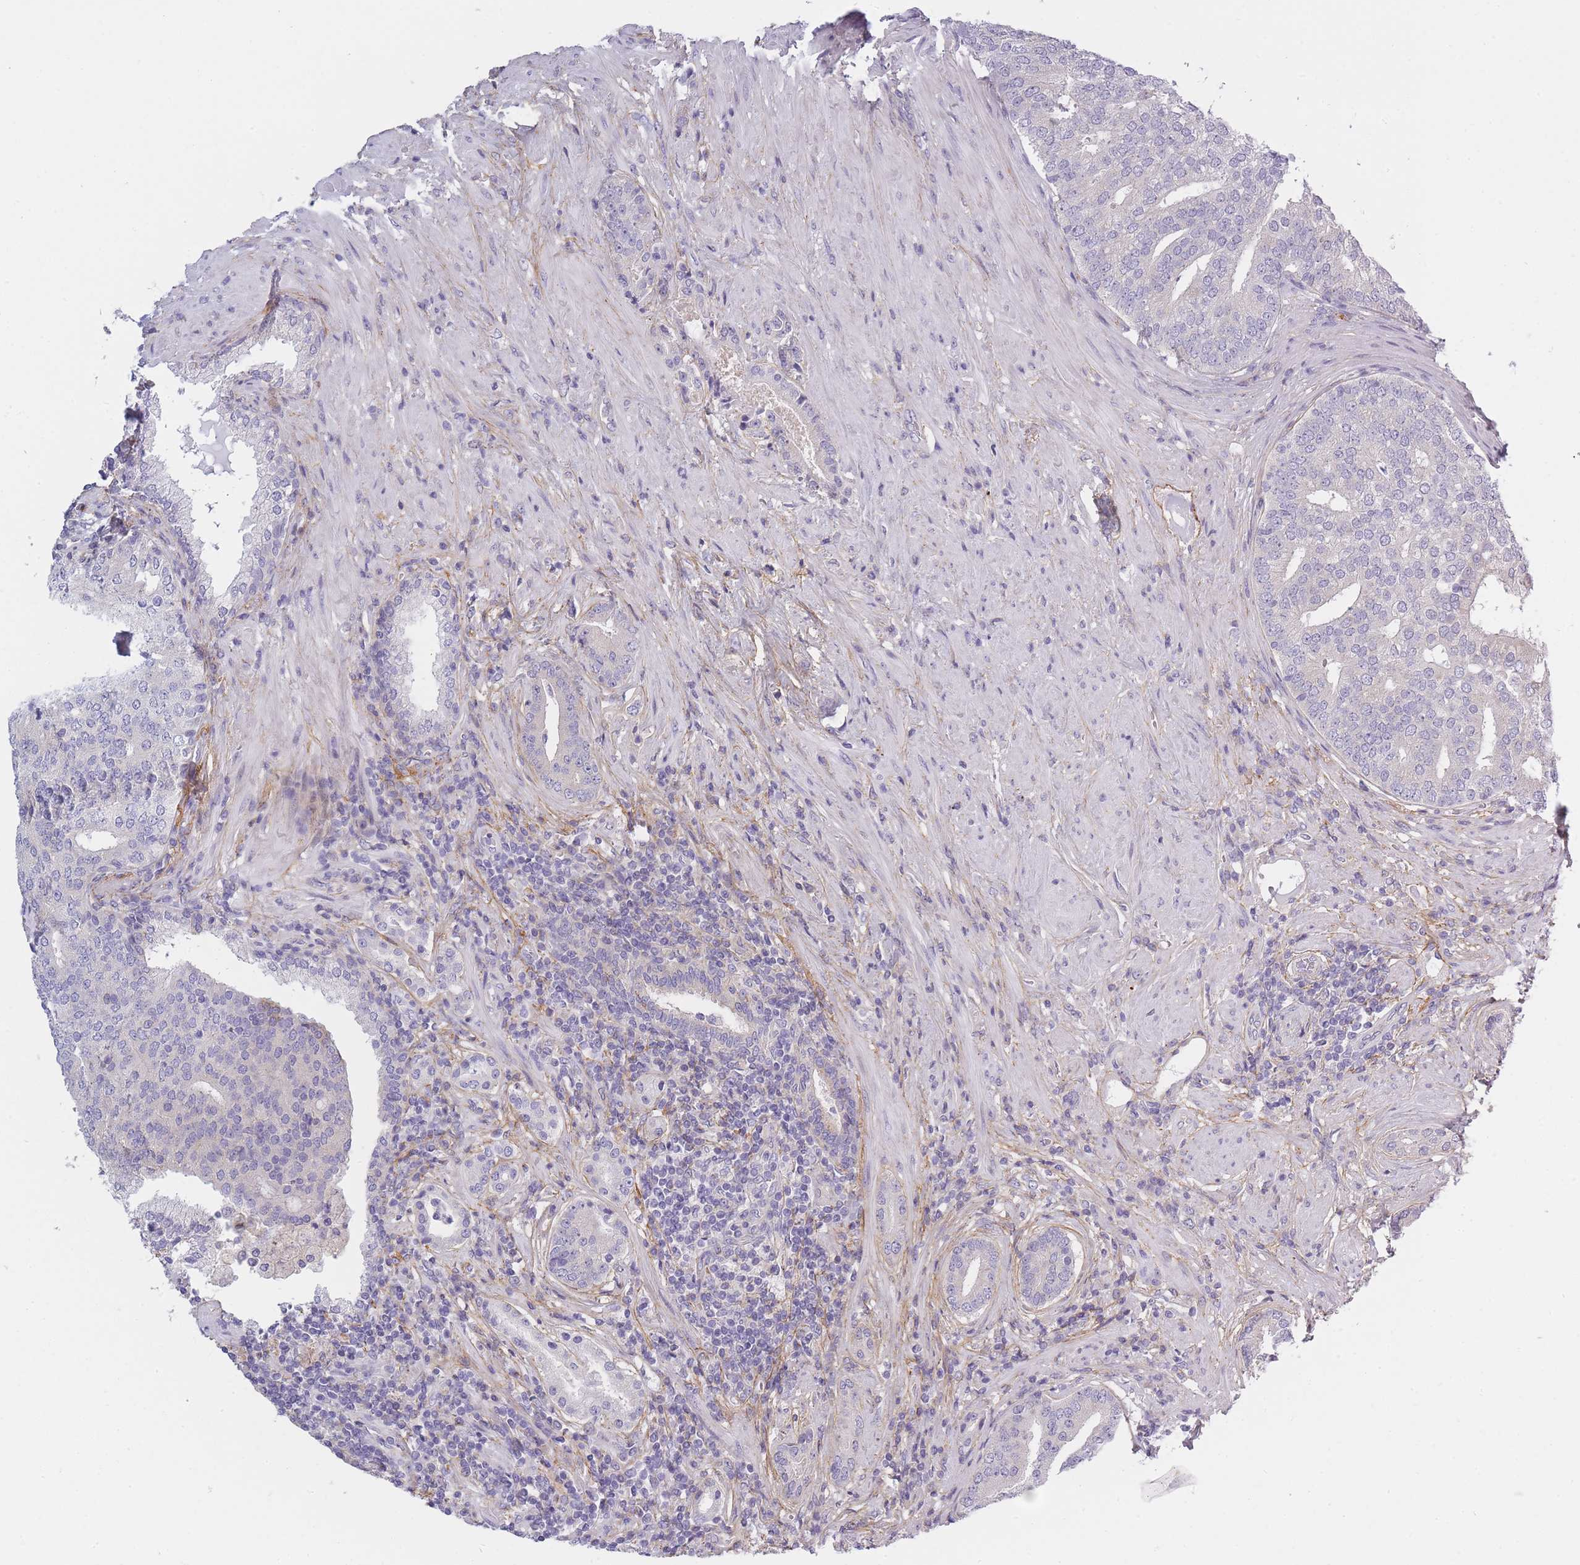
{"staining": {"intensity": "negative", "quantity": "none", "location": "none"}, "tissue": "prostate cancer", "cell_type": "Tumor cells", "image_type": "cancer", "snomed": [{"axis": "morphology", "description": "Adenocarcinoma, High grade"}, {"axis": "topography", "description": "Prostate"}], "caption": "This micrograph is of prostate adenocarcinoma (high-grade) stained with immunohistochemistry to label a protein in brown with the nuclei are counter-stained blue. There is no expression in tumor cells.", "gene": "AP3M2", "patient": {"sex": "male", "age": 55}}